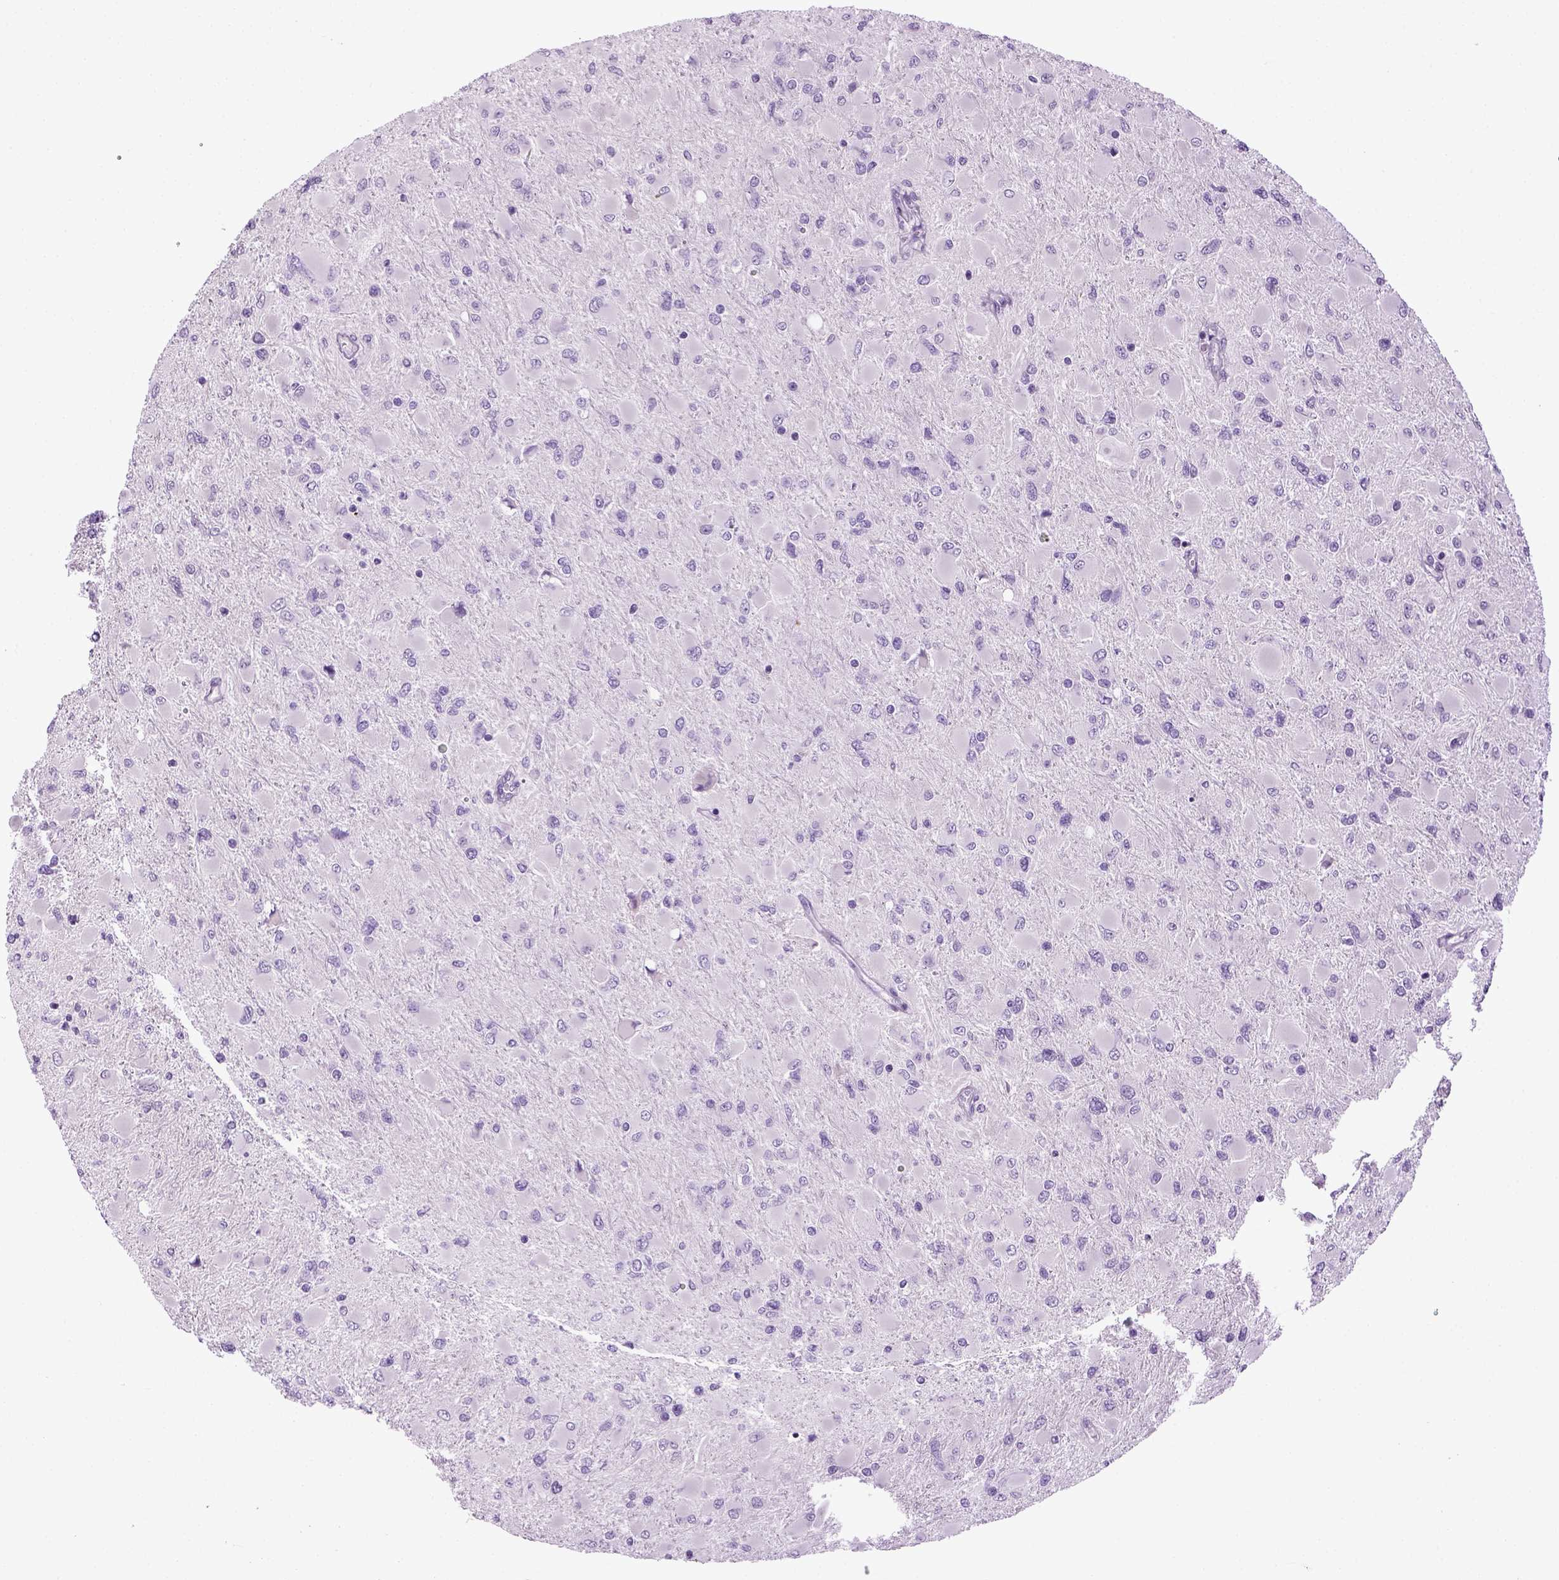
{"staining": {"intensity": "negative", "quantity": "none", "location": "none"}, "tissue": "glioma", "cell_type": "Tumor cells", "image_type": "cancer", "snomed": [{"axis": "morphology", "description": "Glioma, malignant, High grade"}, {"axis": "topography", "description": "Cerebral cortex"}], "caption": "High power microscopy photomicrograph of an immunohistochemistry micrograph of high-grade glioma (malignant), revealing no significant positivity in tumor cells. Brightfield microscopy of IHC stained with DAB (3,3'-diaminobenzidine) (brown) and hematoxylin (blue), captured at high magnification.", "gene": "HMCN2", "patient": {"sex": "female", "age": 36}}